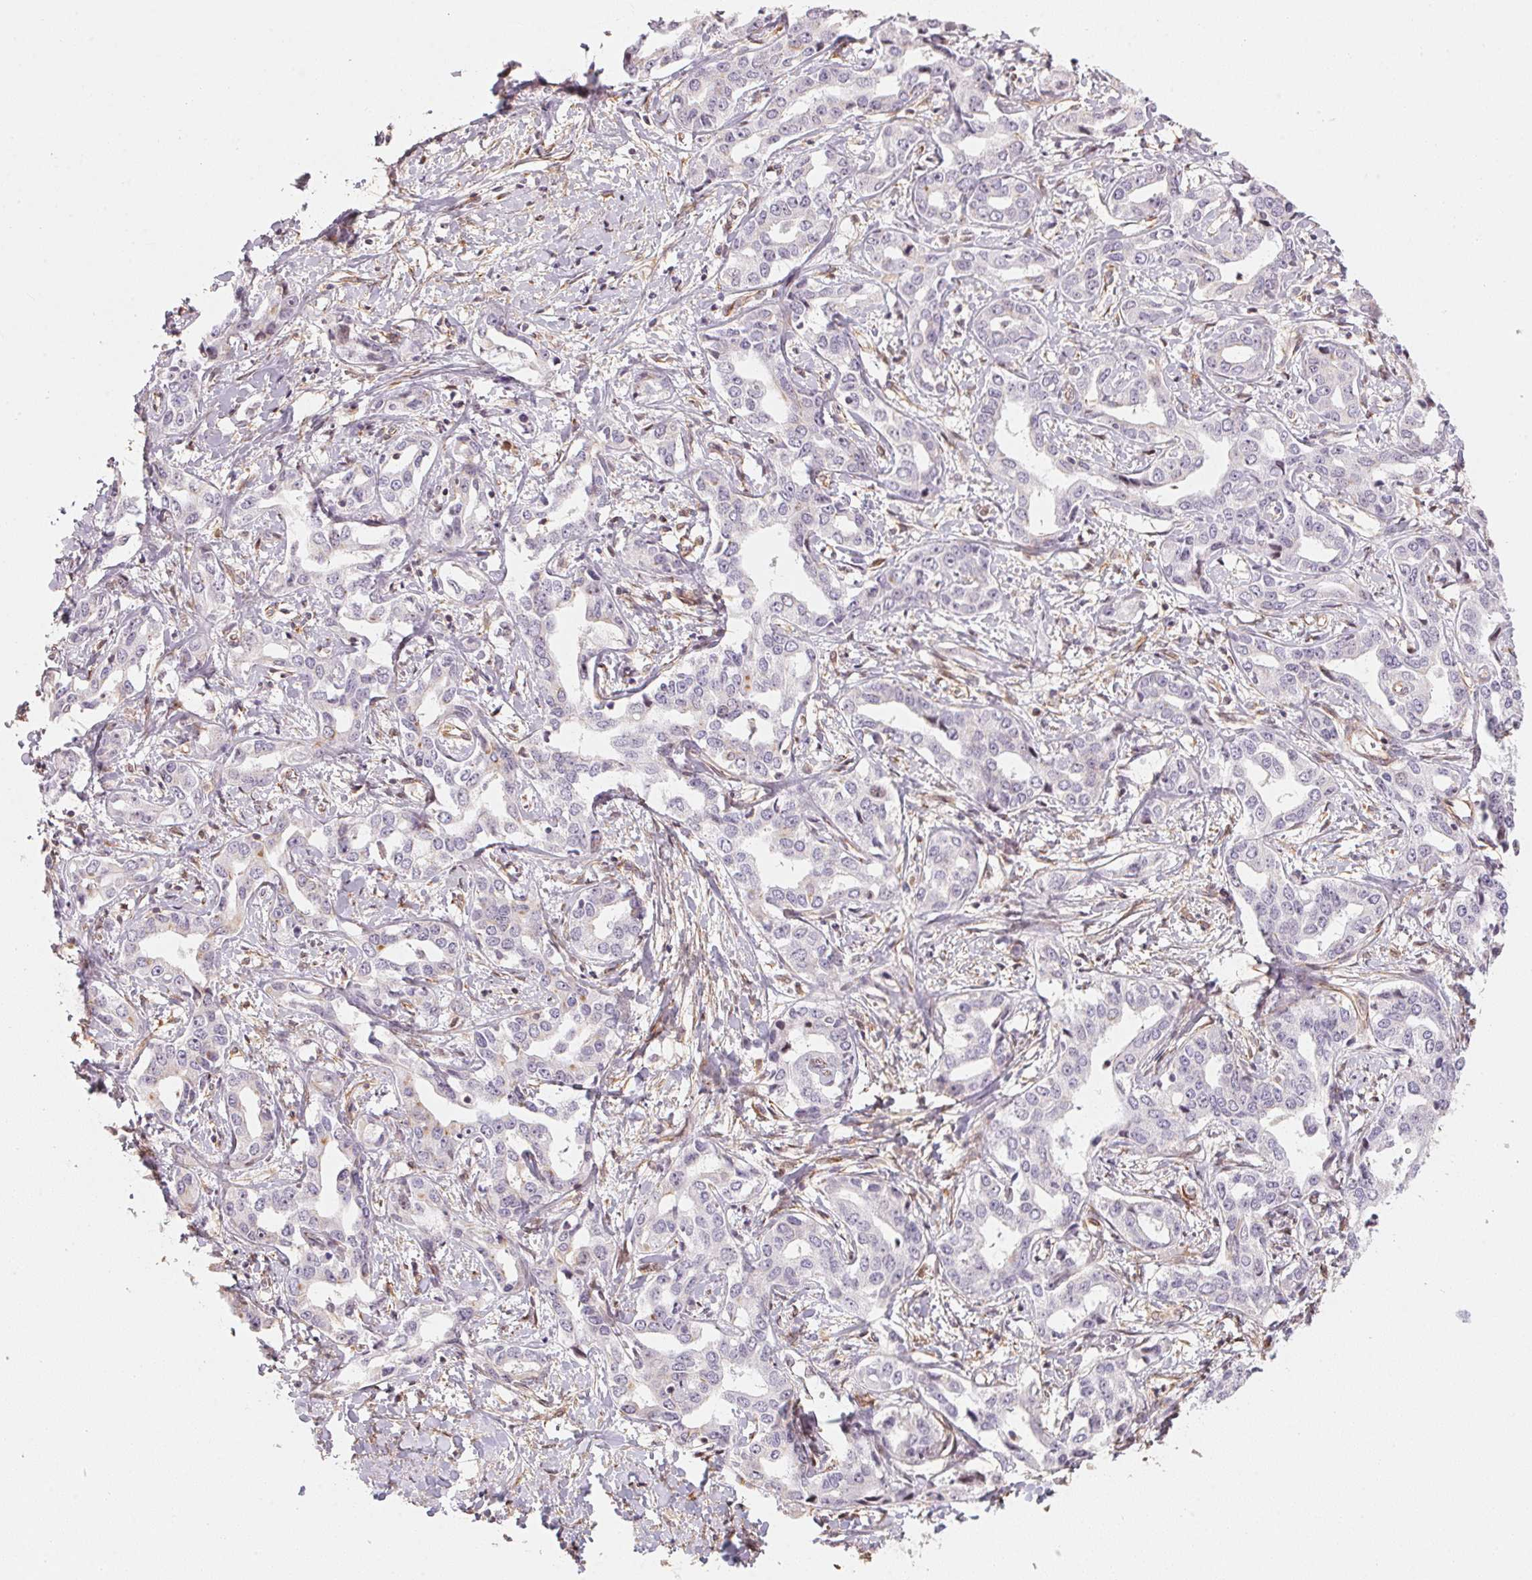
{"staining": {"intensity": "negative", "quantity": "none", "location": "none"}, "tissue": "liver cancer", "cell_type": "Tumor cells", "image_type": "cancer", "snomed": [{"axis": "morphology", "description": "Cholangiocarcinoma"}, {"axis": "topography", "description": "Liver"}], "caption": "Micrograph shows no protein expression in tumor cells of liver cholangiocarcinoma tissue.", "gene": "FOXR2", "patient": {"sex": "male", "age": 59}}